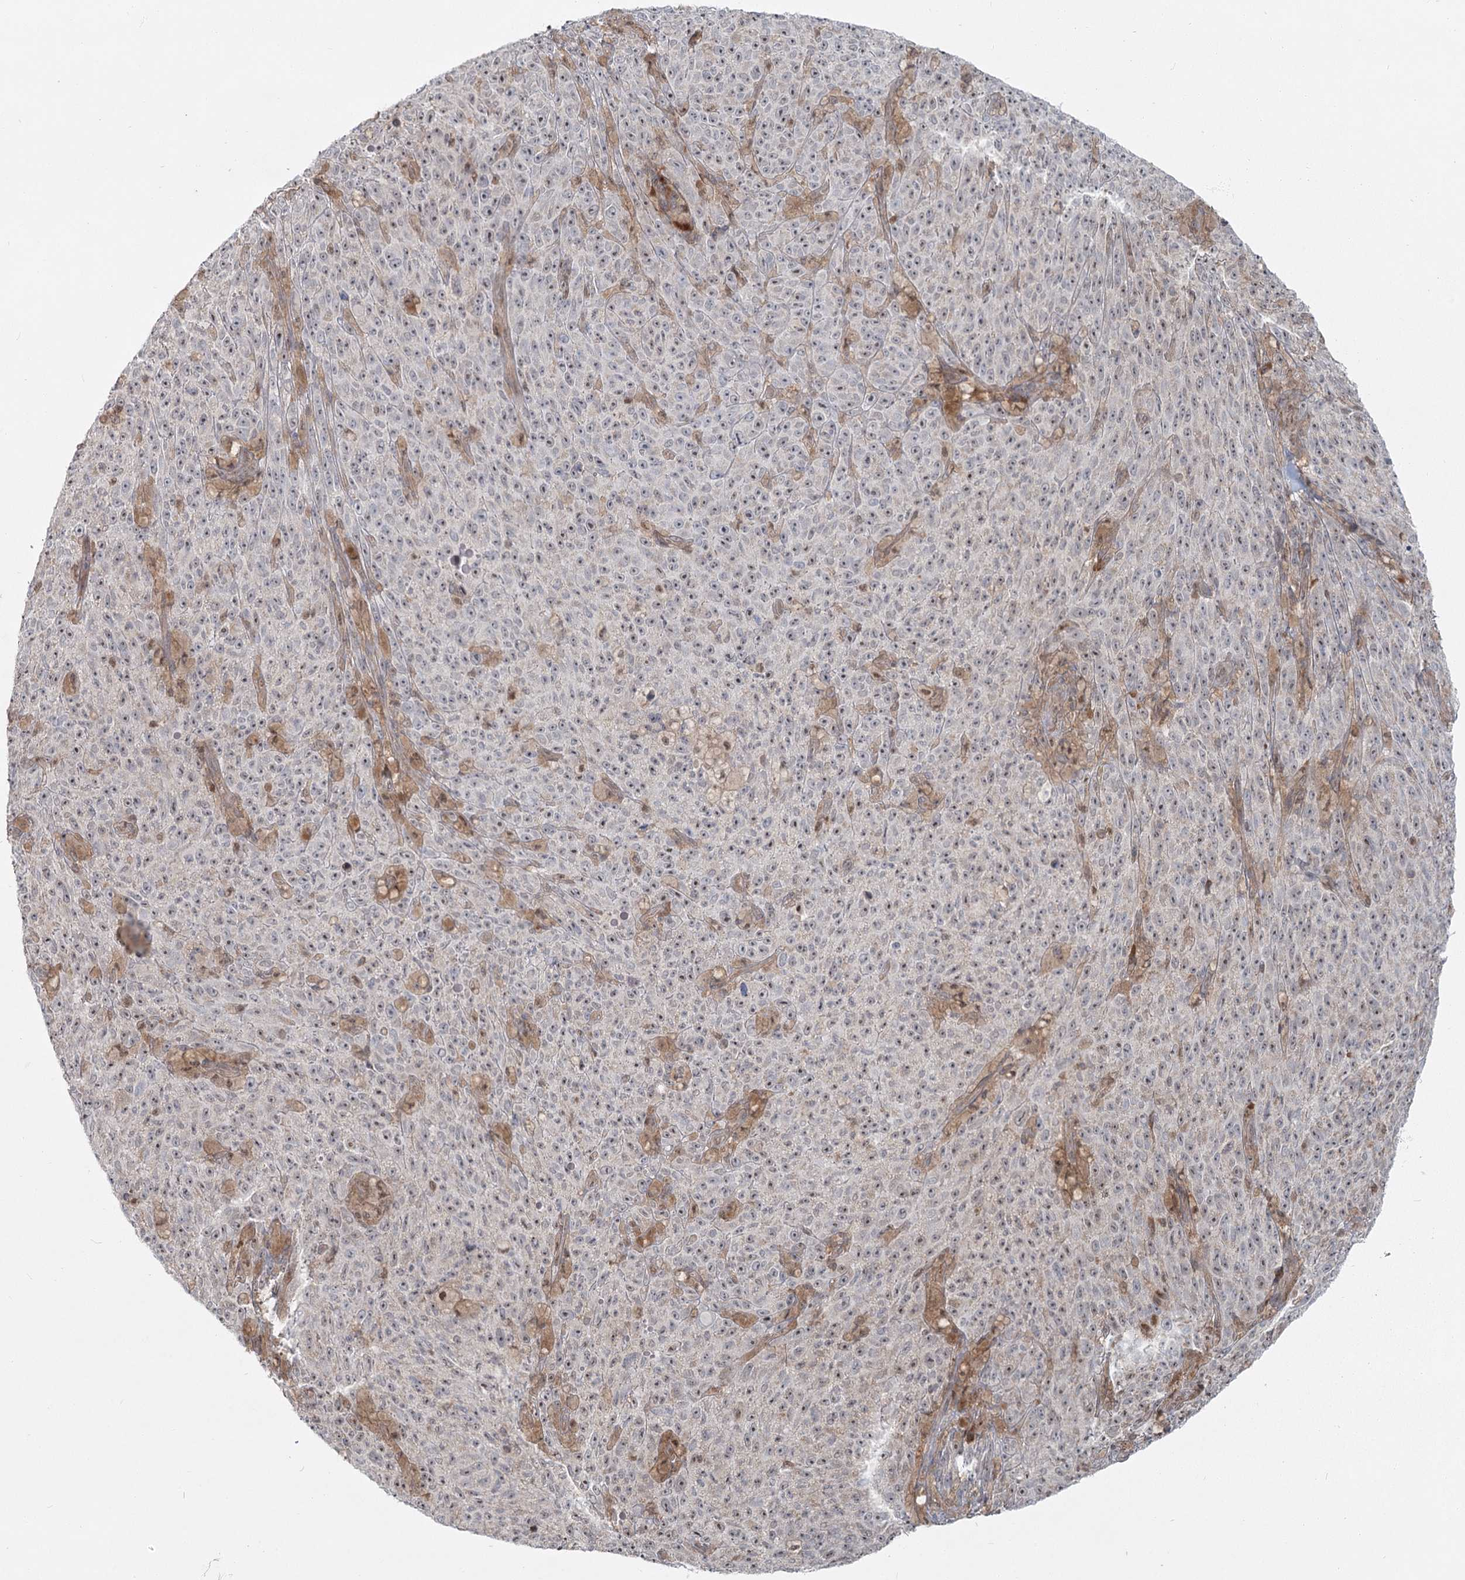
{"staining": {"intensity": "weak", "quantity": ">75%", "location": "nuclear"}, "tissue": "melanoma", "cell_type": "Tumor cells", "image_type": "cancer", "snomed": [{"axis": "morphology", "description": "Malignant melanoma, NOS"}, {"axis": "topography", "description": "Skin"}], "caption": "This is an image of immunohistochemistry staining of melanoma, which shows weak expression in the nuclear of tumor cells.", "gene": "THNSL1", "patient": {"sex": "female", "age": 82}}